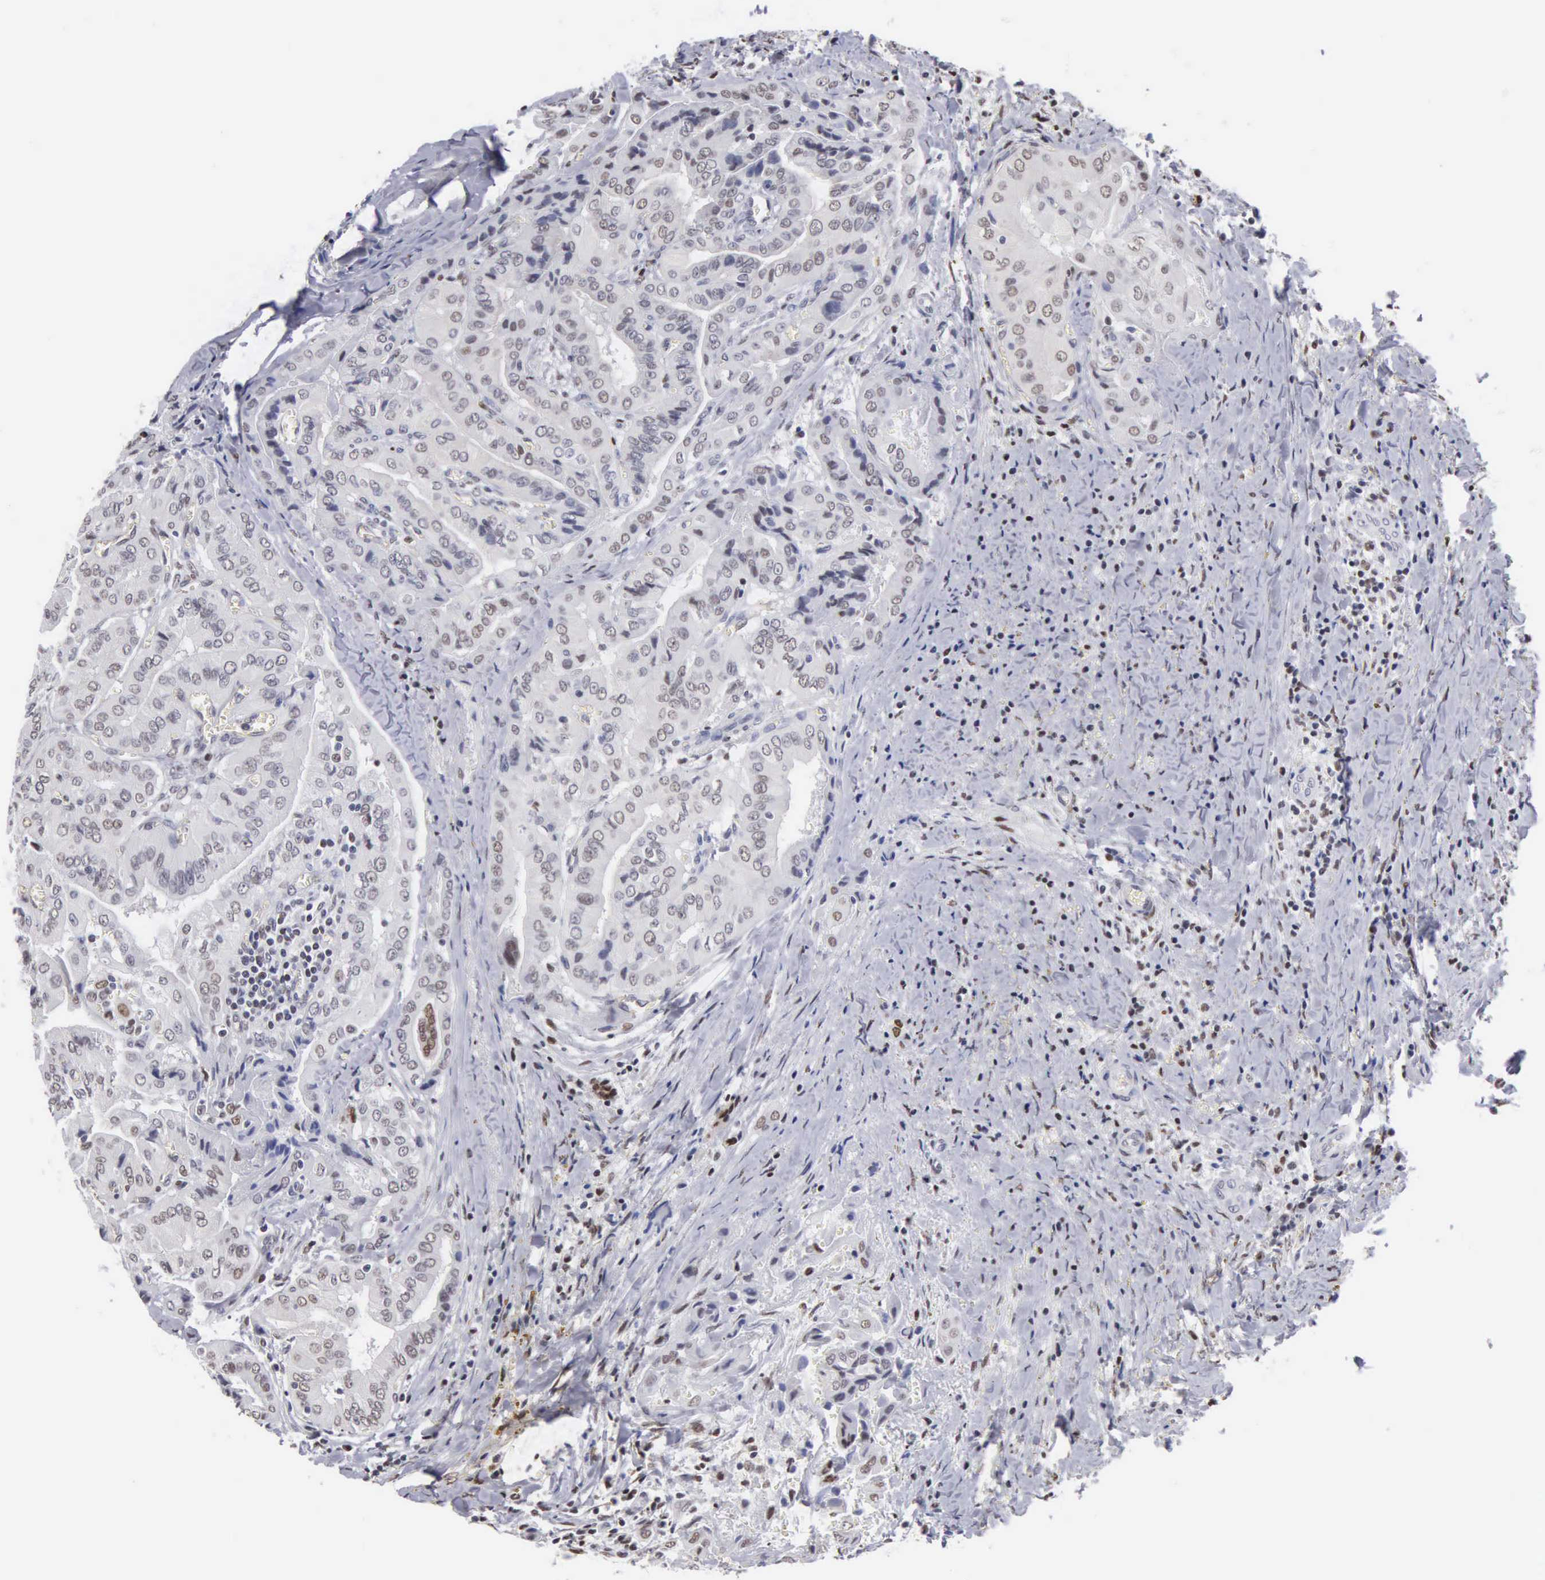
{"staining": {"intensity": "negative", "quantity": "none", "location": "none"}, "tissue": "thyroid cancer", "cell_type": "Tumor cells", "image_type": "cancer", "snomed": [{"axis": "morphology", "description": "Papillary adenocarcinoma, NOS"}, {"axis": "topography", "description": "Thyroid gland"}], "caption": "Papillary adenocarcinoma (thyroid) stained for a protein using immunohistochemistry demonstrates no expression tumor cells.", "gene": "CCNG1", "patient": {"sex": "female", "age": 71}}